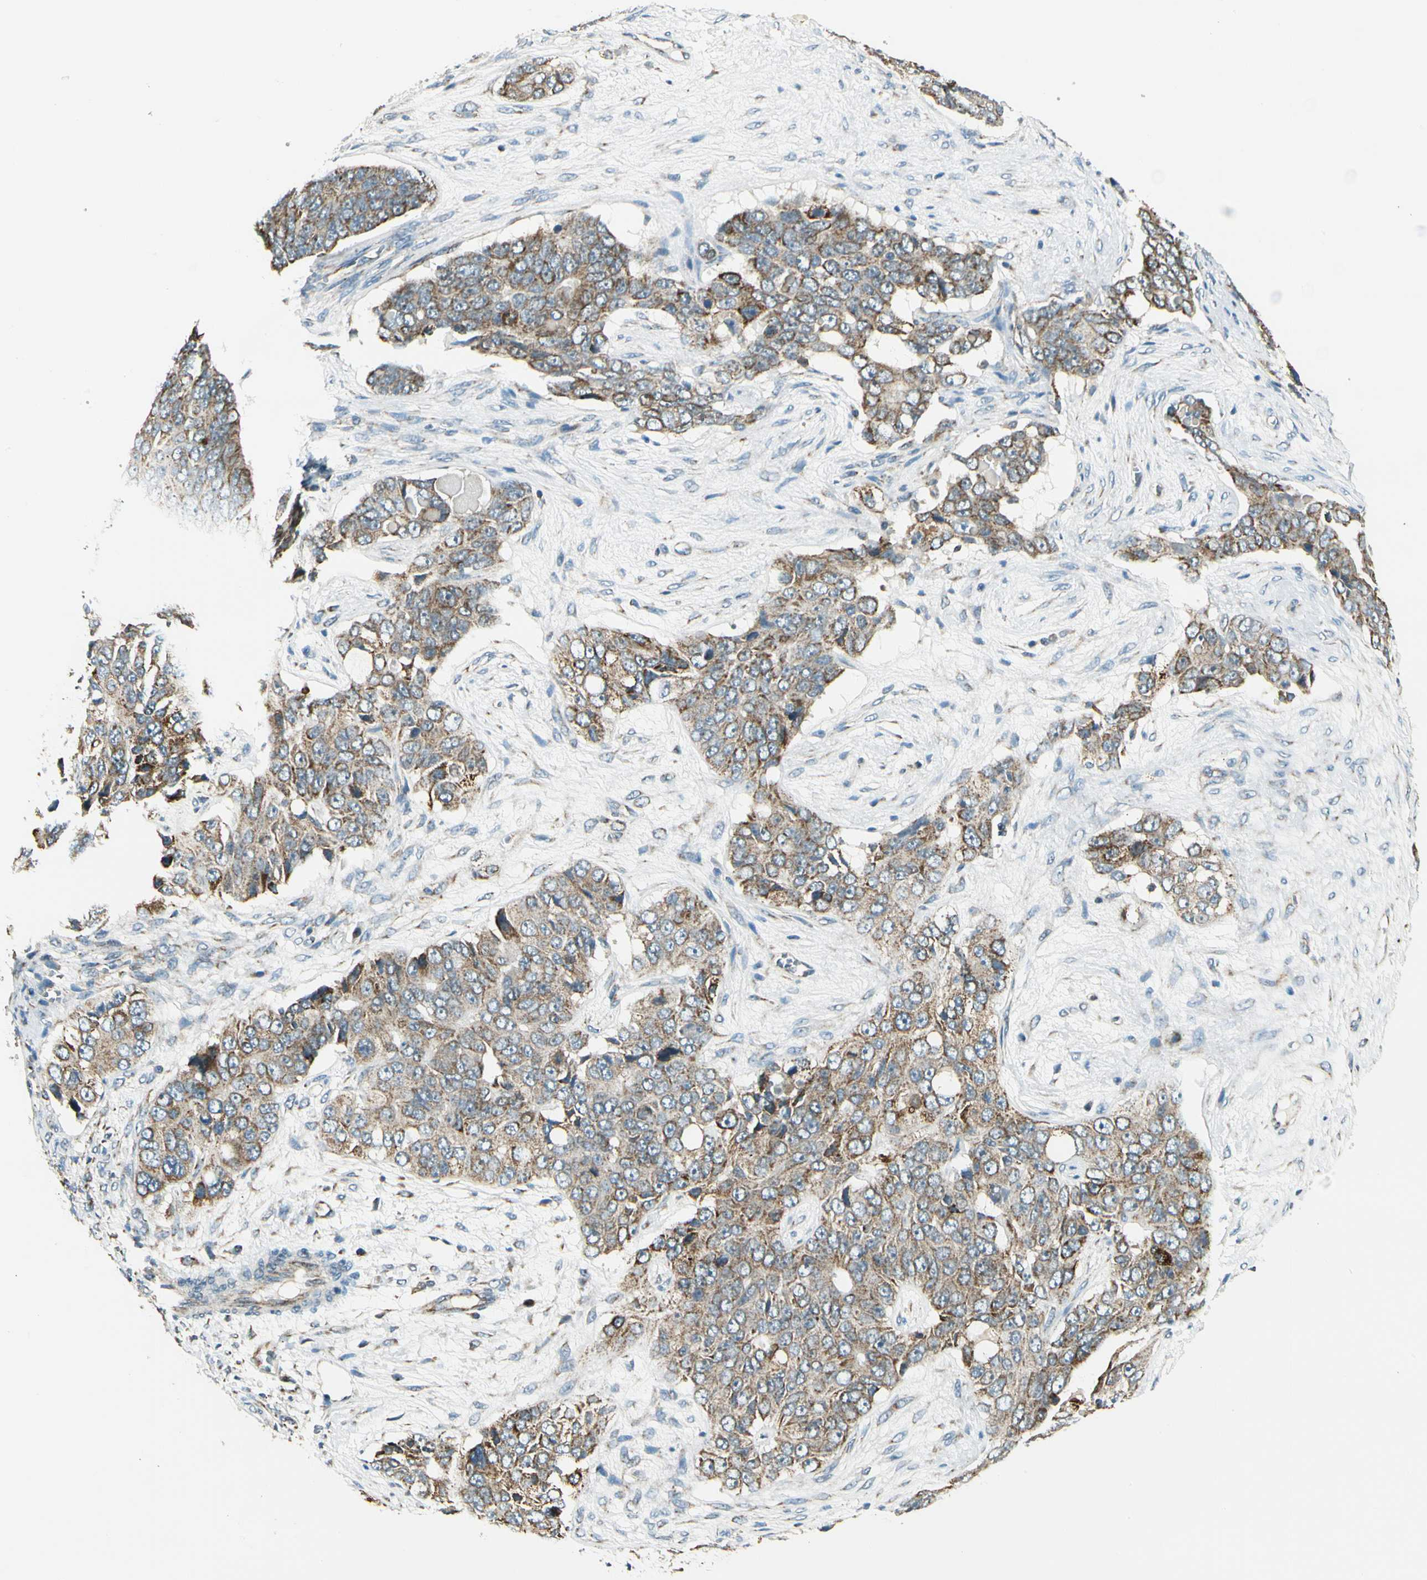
{"staining": {"intensity": "moderate", "quantity": "25%-75%", "location": "cytoplasmic/membranous"}, "tissue": "ovarian cancer", "cell_type": "Tumor cells", "image_type": "cancer", "snomed": [{"axis": "morphology", "description": "Carcinoma, endometroid"}, {"axis": "topography", "description": "Ovary"}], "caption": "Immunohistochemistry (IHC) micrograph of human ovarian endometroid carcinoma stained for a protein (brown), which reveals medium levels of moderate cytoplasmic/membranous positivity in approximately 25%-75% of tumor cells.", "gene": "EPHB3", "patient": {"sex": "female", "age": 51}}